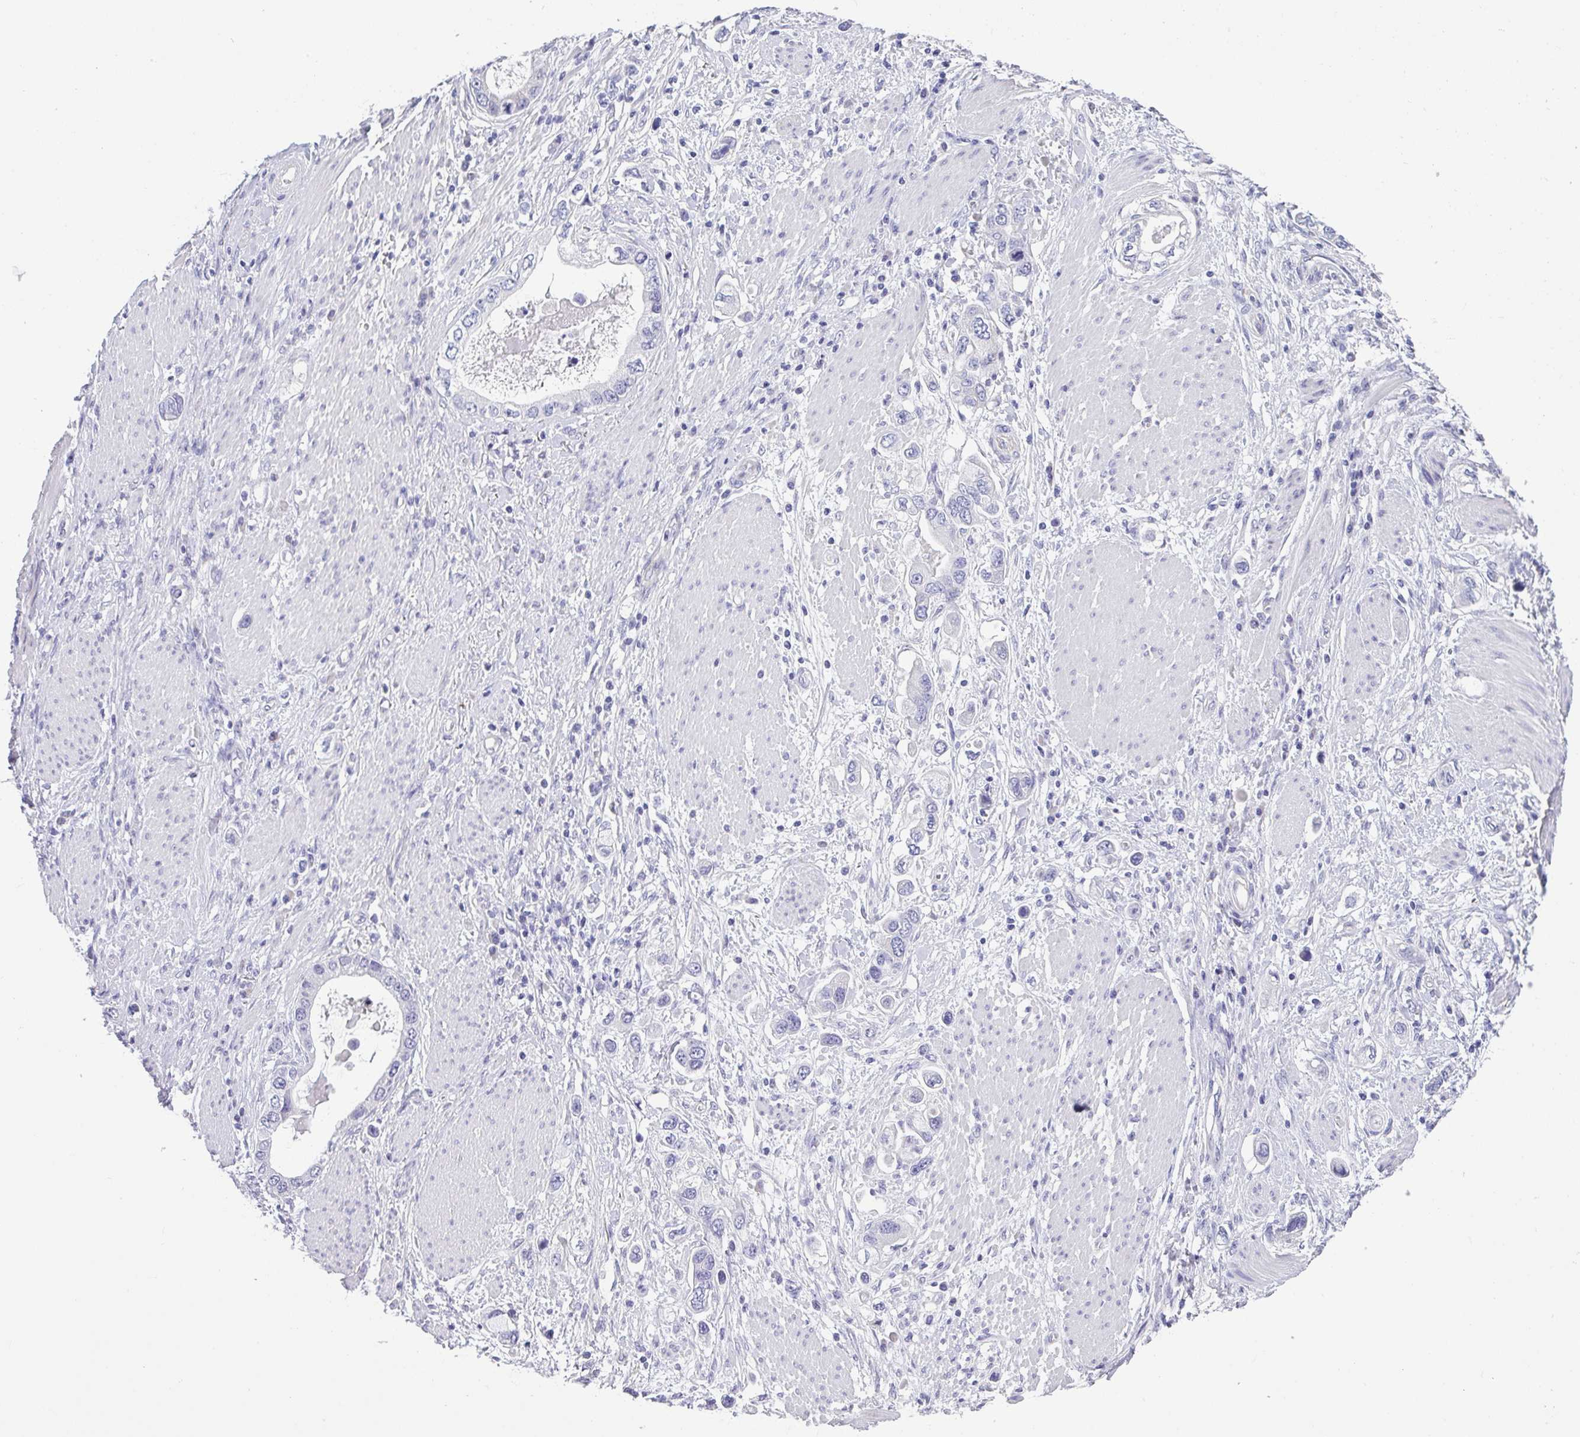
{"staining": {"intensity": "negative", "quantity": "none", "location": "none"}, "tissue": "stomach cancer", "cell_type": "Tumor cells", "image_type": "cancer", "snomed": [{"axis": "morphology", "description": "Adenocarcinoma, NOS"}, {"axis": "topography", "description": "Stomach, lower"}], "caption": "The image demonstrates no significant expression in tumor cells of adenocarcinoma (stomach).", "gene": "C4orf33", "patient": {"sex": "female", "age": 93}}